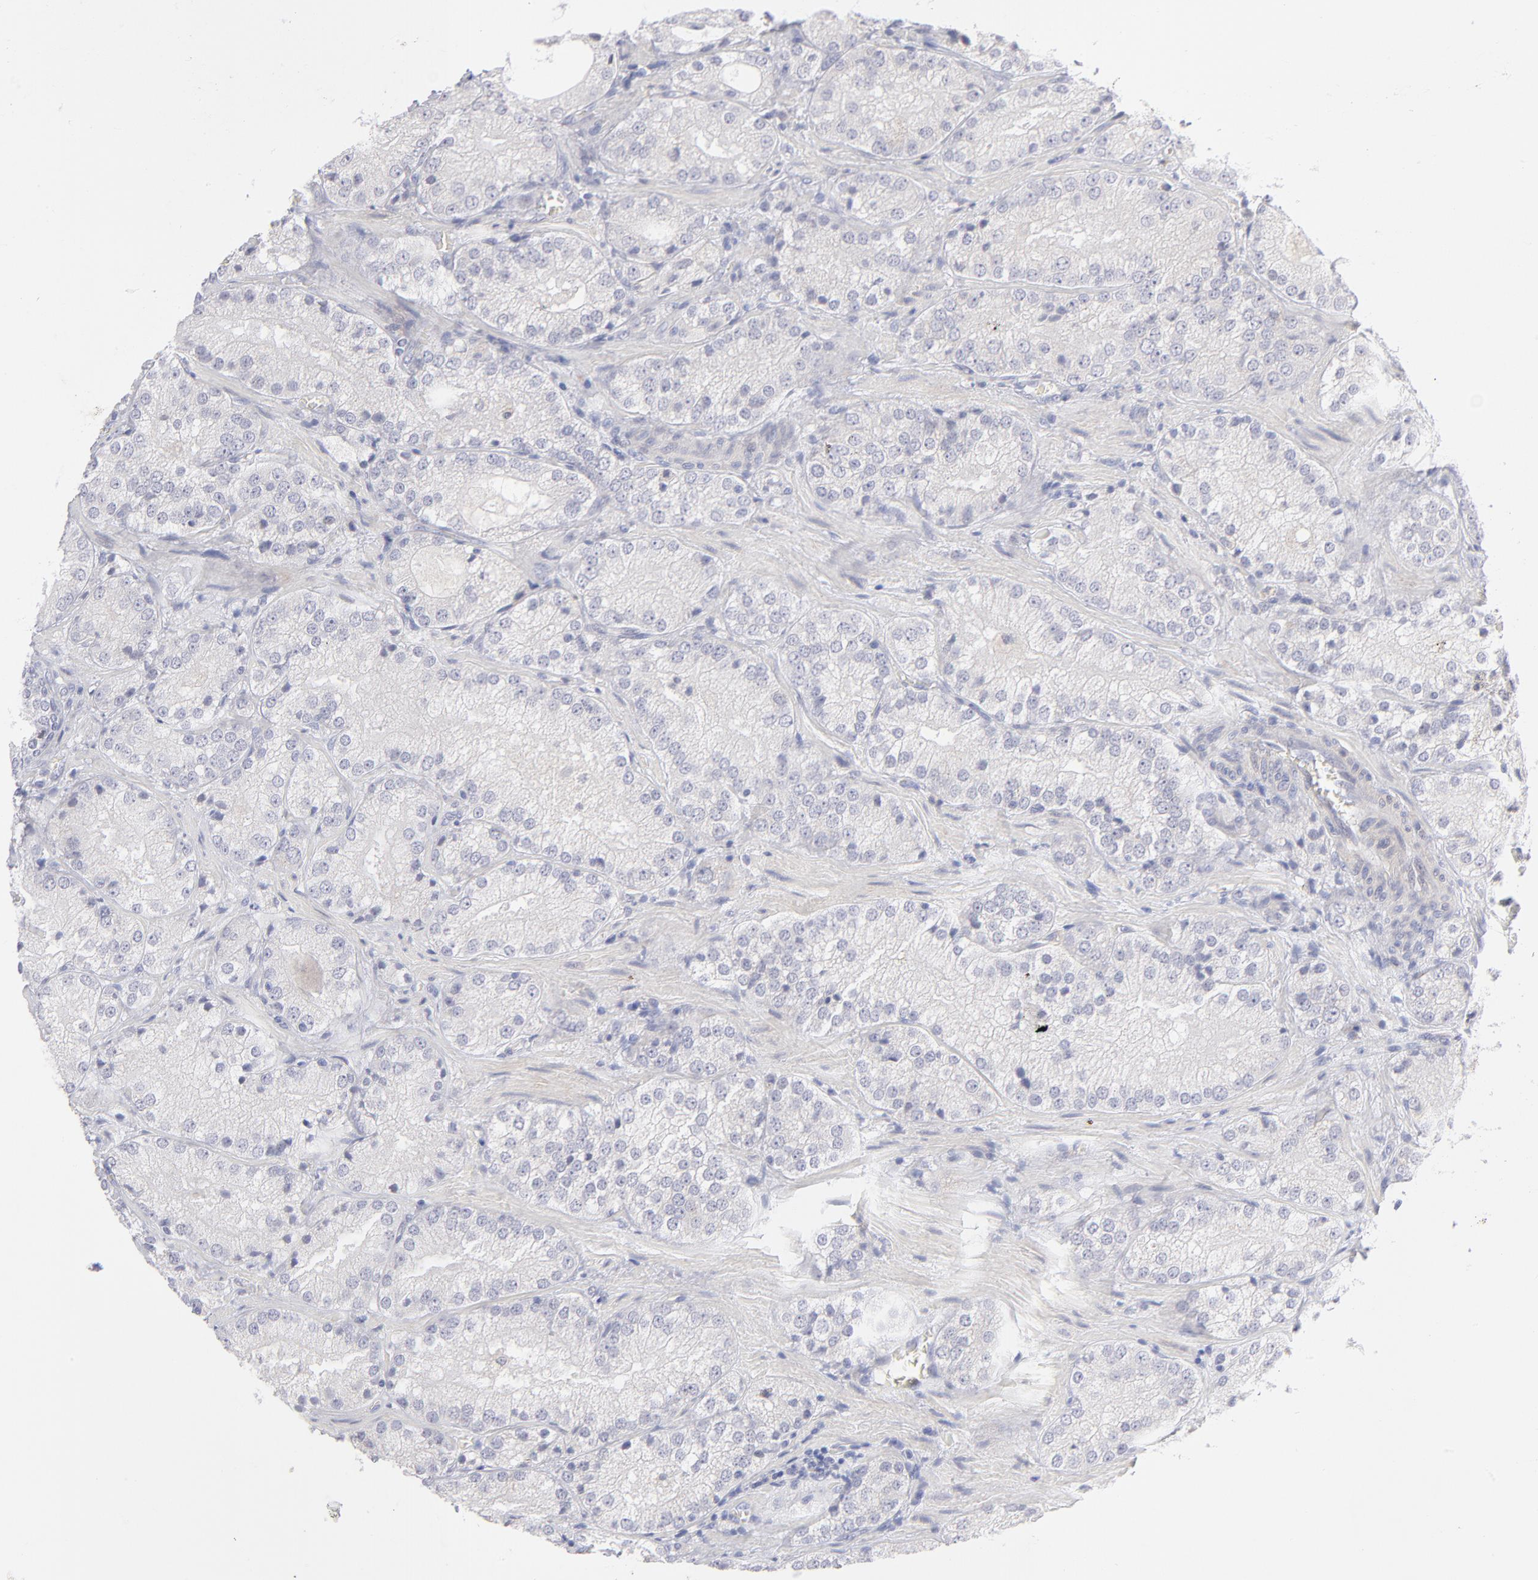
{"staining": {"intensity": "negative", "quantity": "none", "location": "none"}, "tissue": "prostate cancer", "cell_type": "Tumor cells", "image_type": "cancer", "snomed": [{"axis": "morphology", "description": "Adenocarcinoma, Low grade"}, {"axis": "topography", "description": "Prostate"}], "caption": "This is an IHC image of prostate low-grade adenocarcinoma. There is no expression in tumor cells.", "gene": "MTHFD2", "patient": {"sex": "male", "age": 60}}